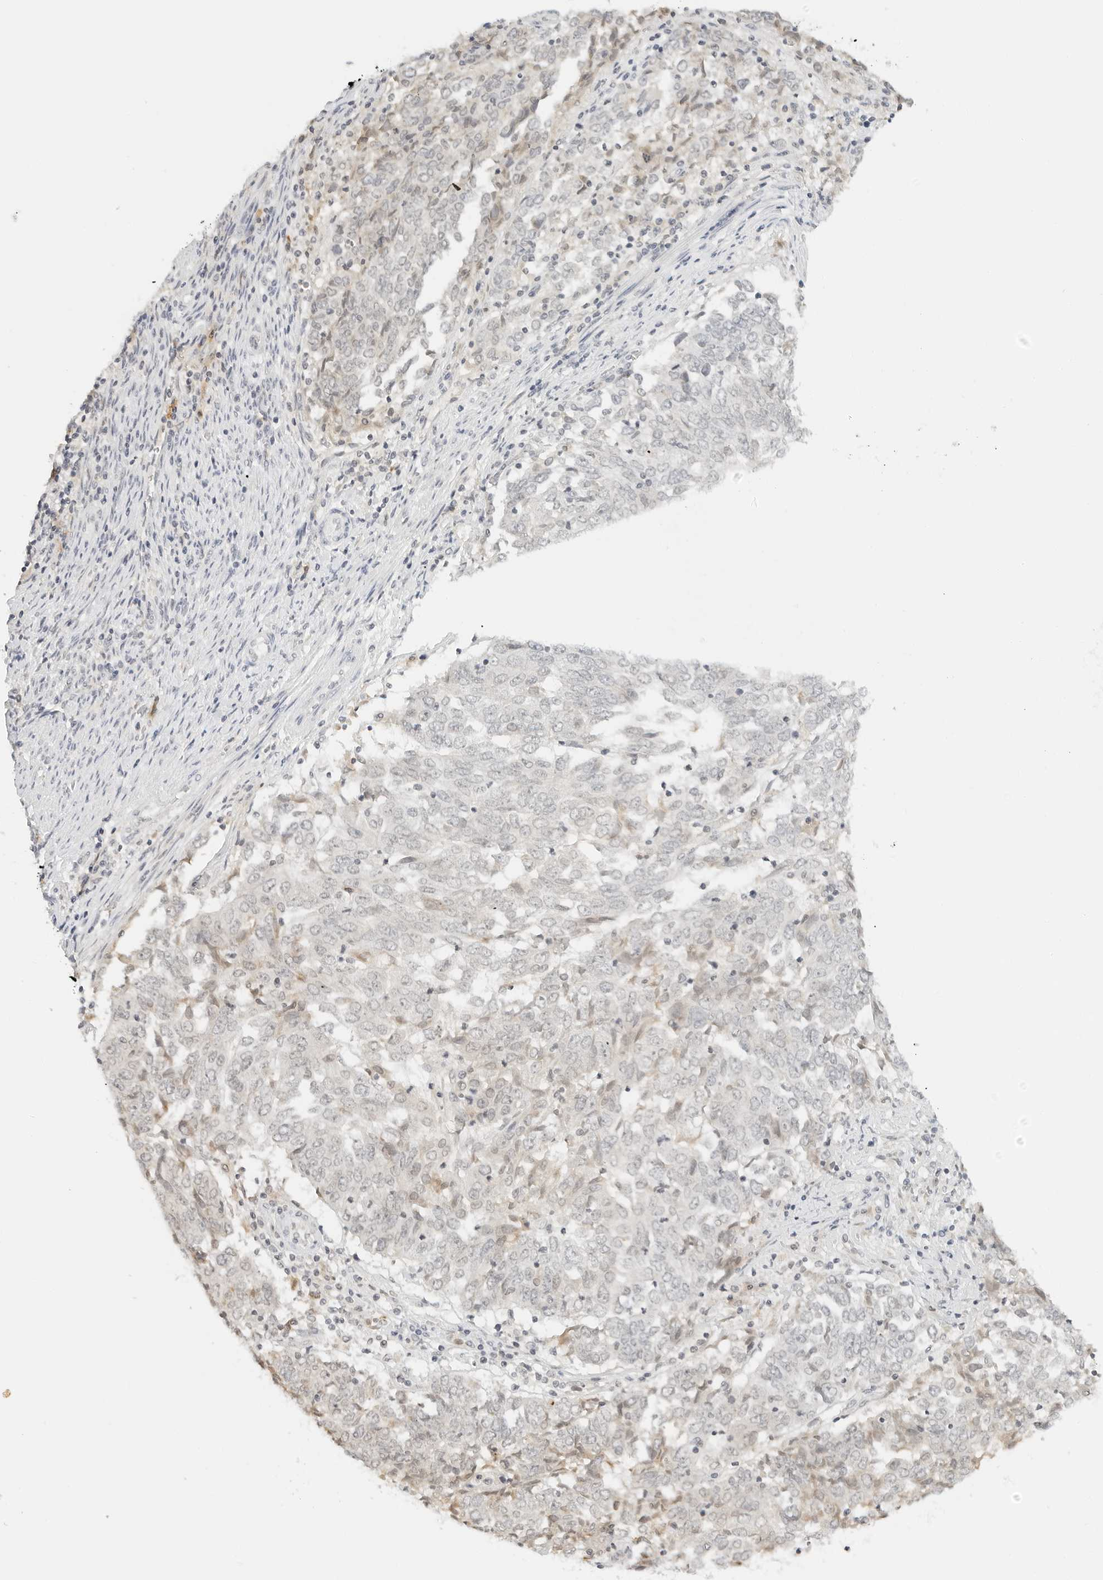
{"staining": {"intensity": "negative", "quantity": "none", "location": "none"}, "tissue": "endometrial cancer", "cell_type": "Tumor cells", "image_type": "cancer", "snomed": [{"axis": "morphology", "description": "Adenocarcinoma, NOS"}, {"axis": "topography", "description": "Endometrium"}], "caption": "DAB immunohistochemical staining of human adenocarcinoma (endometrial) exhibits no significant positivity in tumor cells. (Immunohistochemistry (ihc), brightfield microscopy, high magnification).", "gene": "NEO1", "patient": {"sex": "female", "age": 80}}